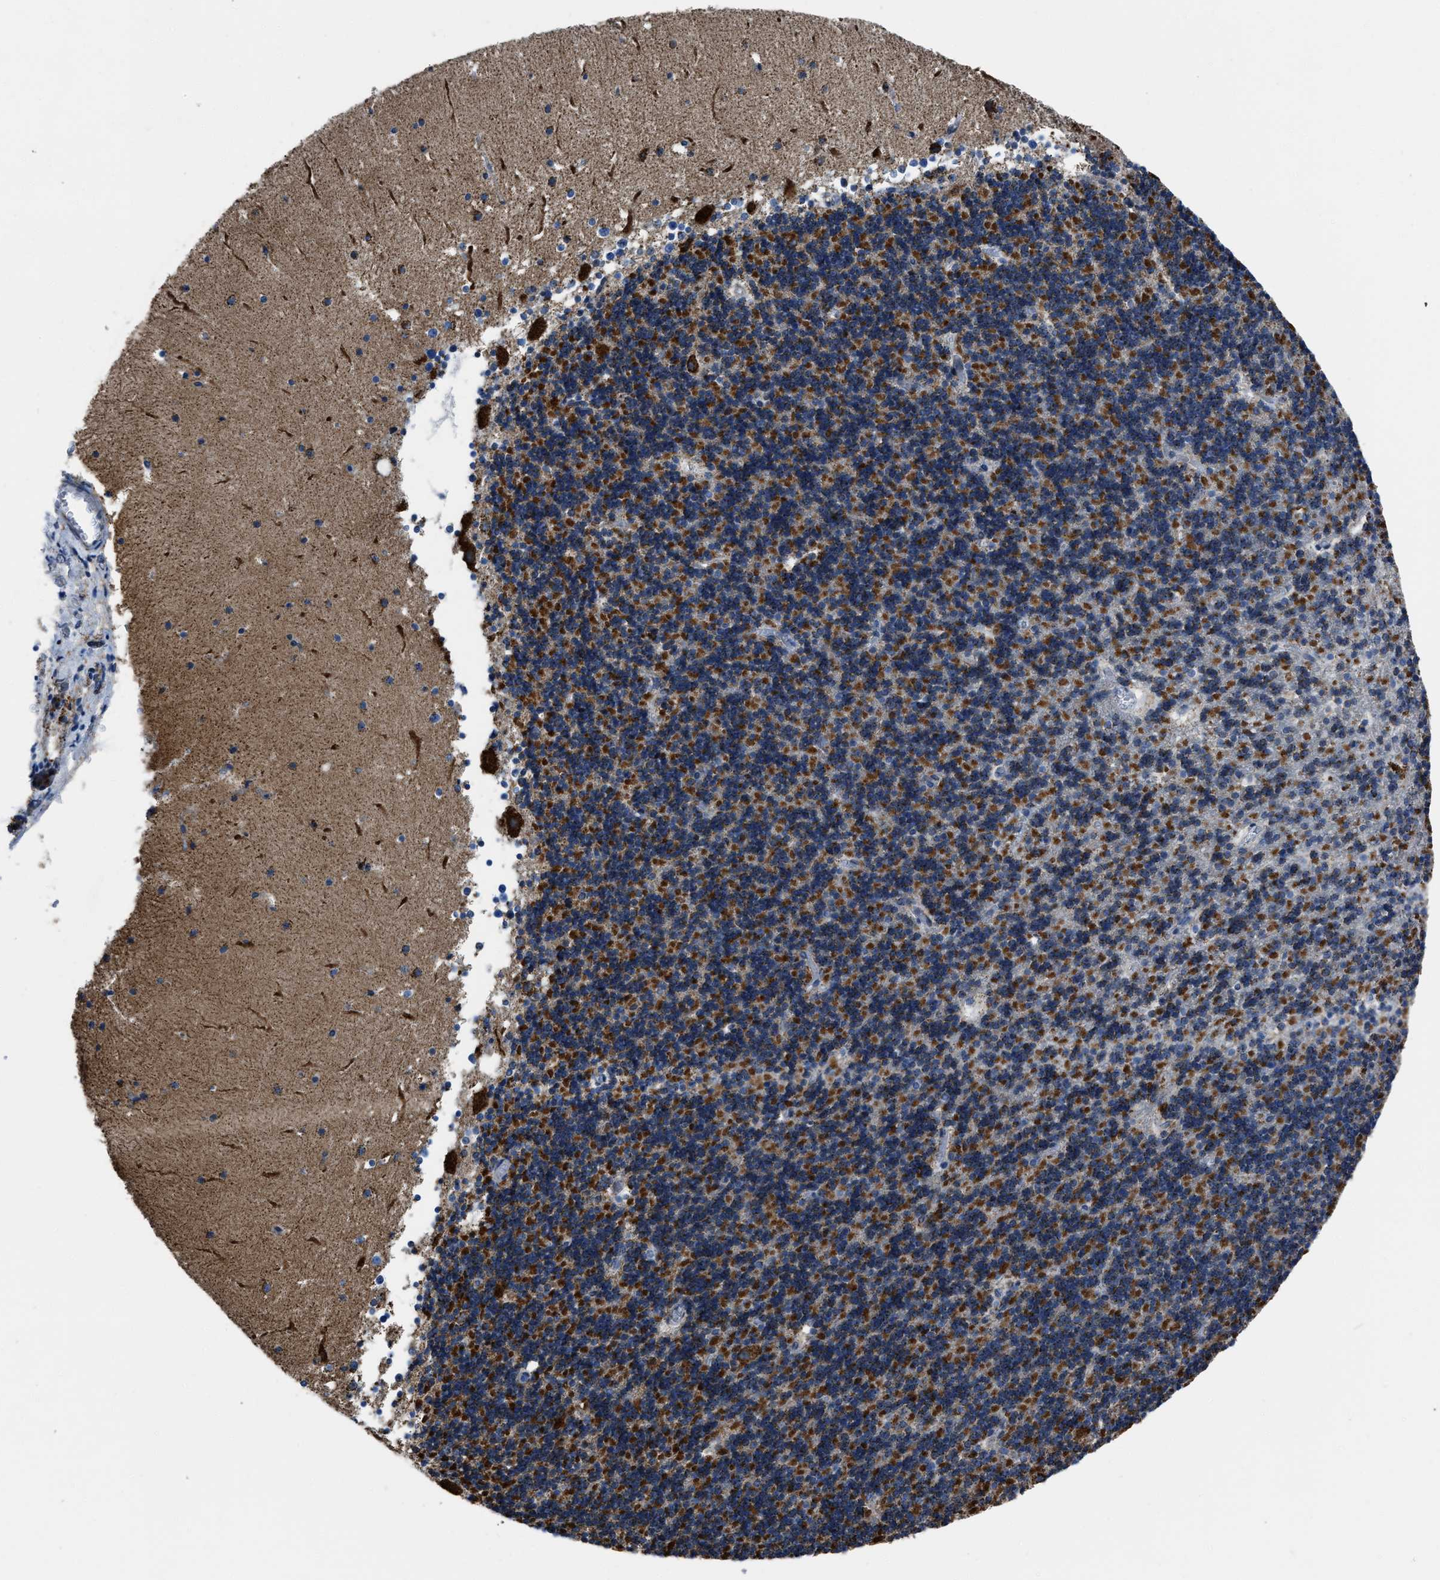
{"staining": {"intensity": "strong", "quantity": "25%-75%", "location": "cytoplasmic/membranous"}, "tissue": "cerebellum", "cell_type": "Cells in granular layer", "image_type": "normal", "snomed": [{"axis": "morphology", "description": "Normal tissue, NOS"}, {"axis": "topography", "description": "Cerebellum"}], "caption": "Strong cytoplasmic/membranous staining is present in about 25%-75% of cells in granular layer in benign cerebellum. (IHC, brightfield microscopy, high magnification).", "gene": "NSD3", "patient": {"sex": "male", "age": 45}}